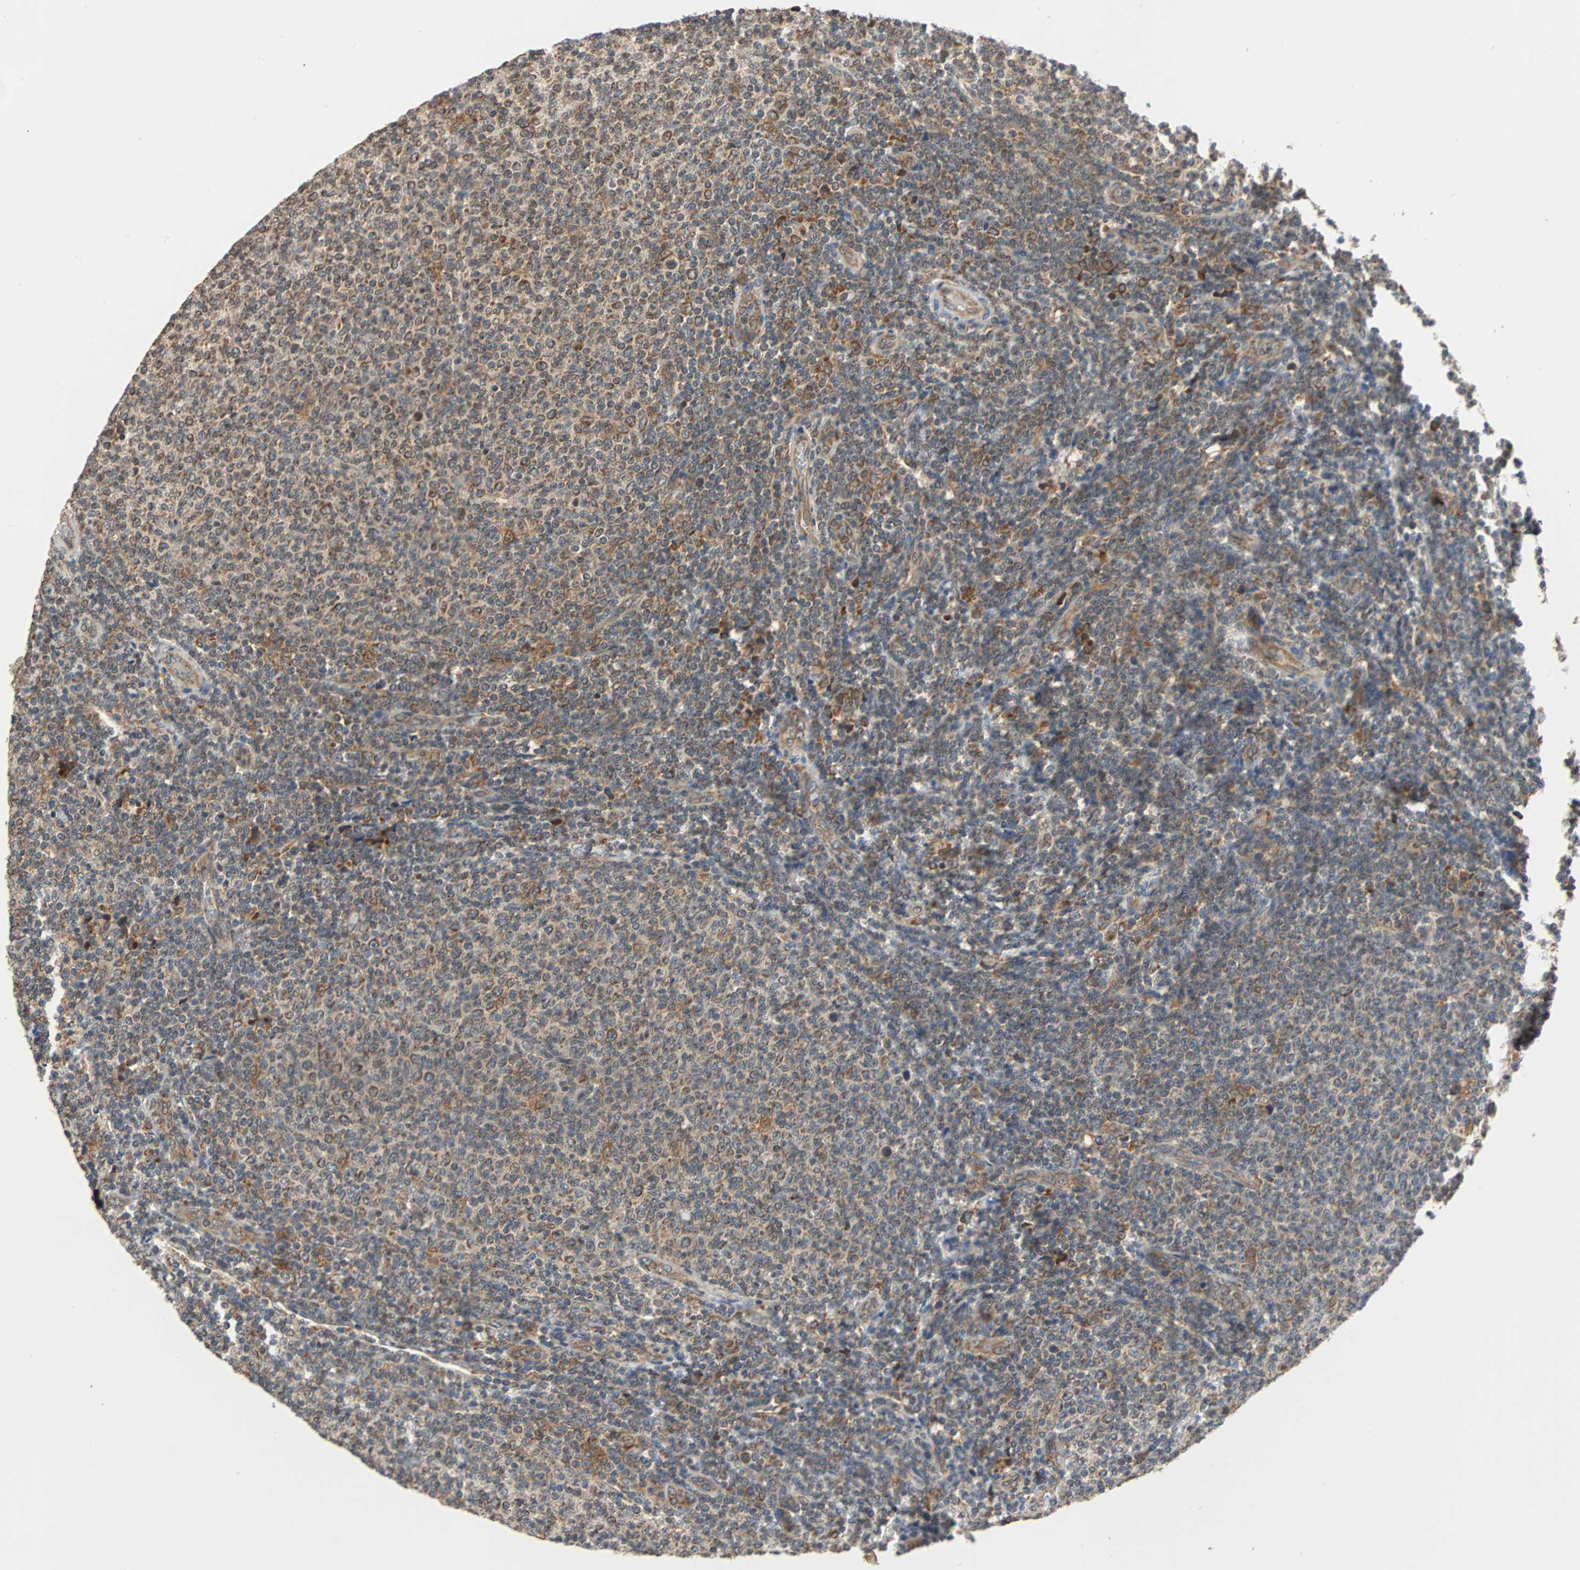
{"staining": {"intensity": "weak", "quantity": "25%-75%", "location": "cytoplasmic/membranous"}, "tissue": "lymphoma", "cell_type": "Tumor cells", "image_type": "cancer", "snomed": [{"axis": "morphology", "description": "Malignant lymphoma, non-Hodgkin's type, Low grade"}, {"axis": "topography", "description": "Lymph node"}], "caption": "About 25%-75% of tumor cells in malignant lymphoma, non-Hodgkin's type (low-grade) reveal weak cytoplasmic/membranous protein positivity as visualized by brown immunohistochemical staining.", "gene": "AUP1", "patient": {"sex": "male", "age": 66}}